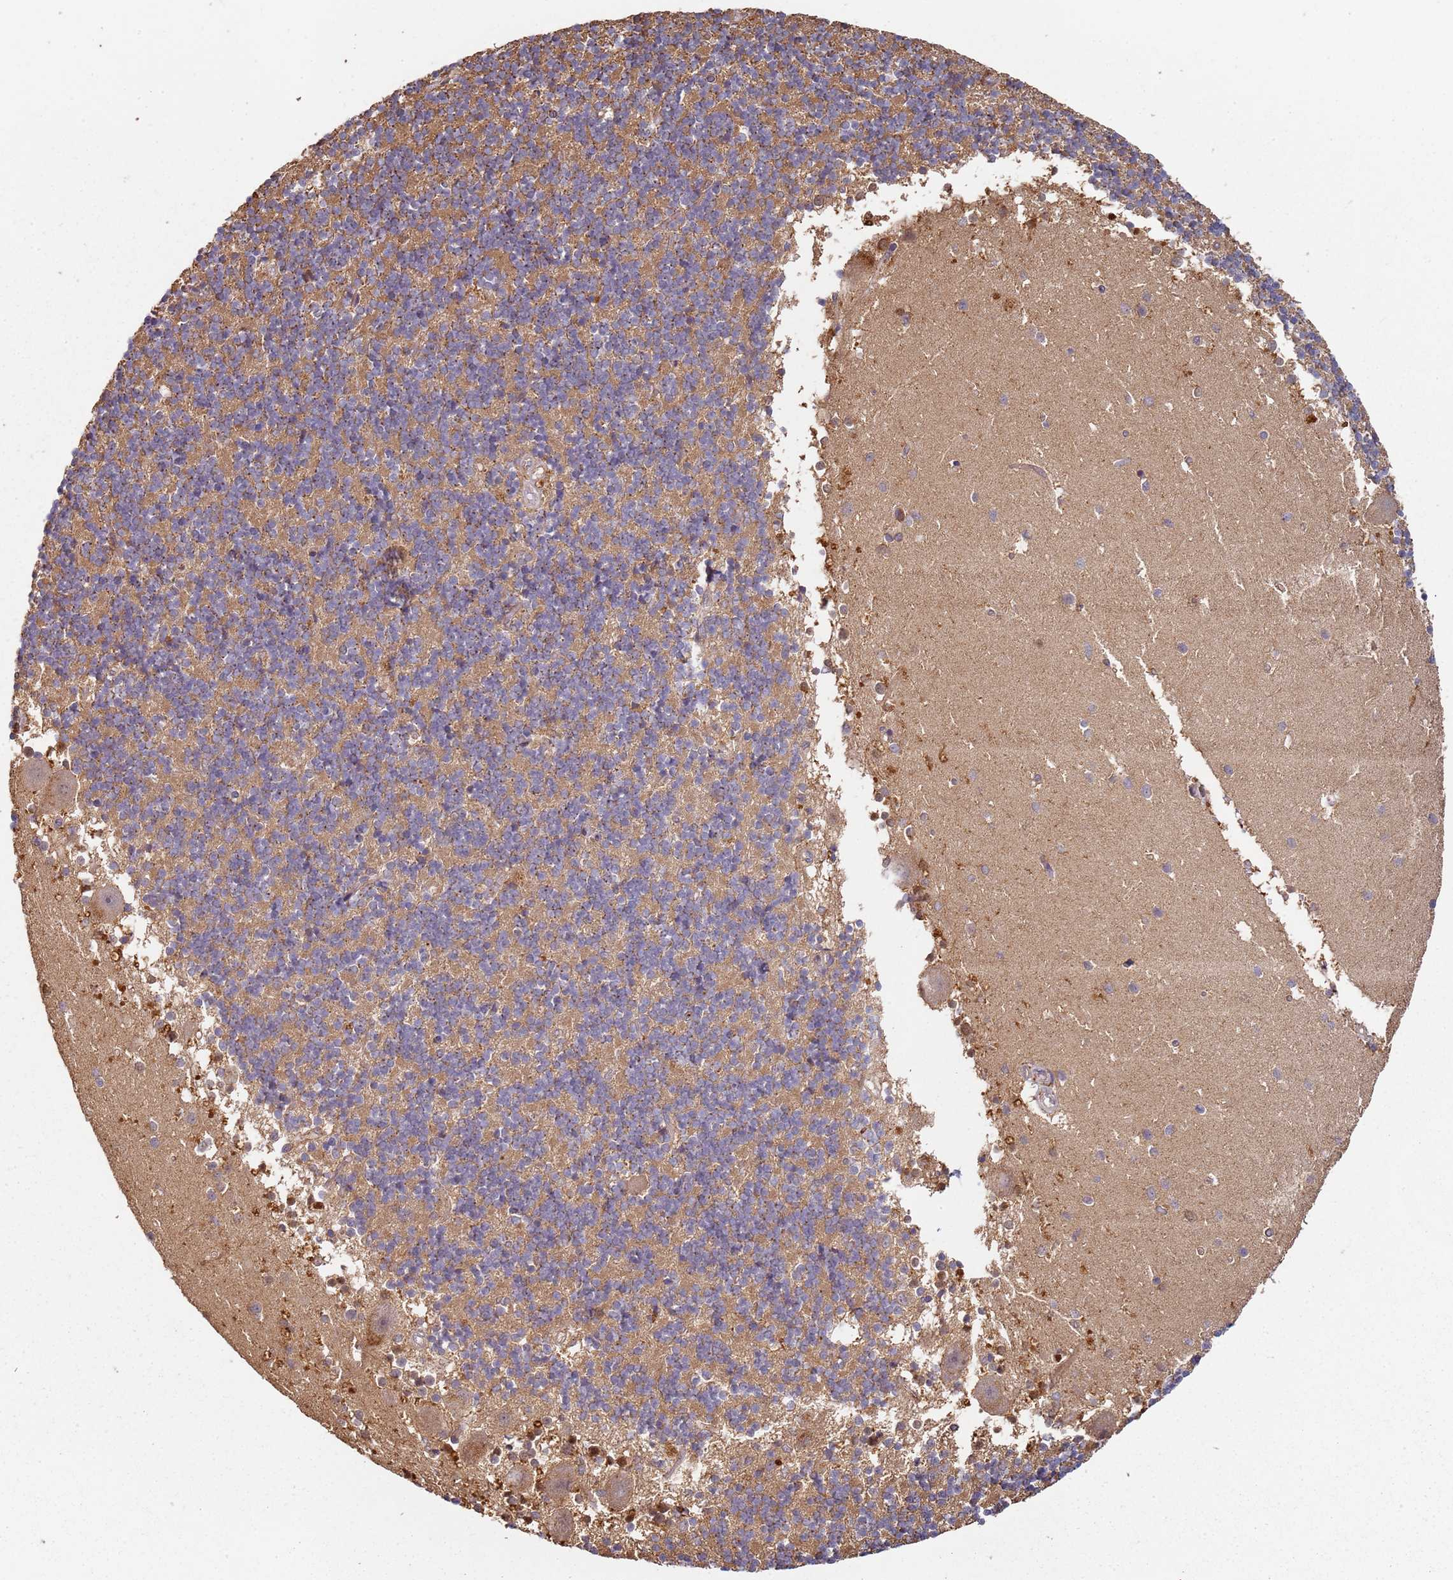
{"staining": {"intensity": "moderate", "quantity": "25%-75%", "location": "cytoplasmic/membranous"}, "tissue": "cerebellum", "cell_type": "Cells in granular layer", "image_type": "normal", "snomed": [{"axis": "morphology", "description": "Normal tissue, NOS"}, {"axis": "topography", "description": "Cerebellum"}], "caption": "This image exhibits benign cerebellum stained with immunohistochemistry to label a protein in brown. The cytoplasmic/membranous of cells in granular layer show moderate positivity for the protein. Nuclei are counter-stained blue.", "gene": "SCGB2B2", "patient": {"sex": "male", "age": 54}}